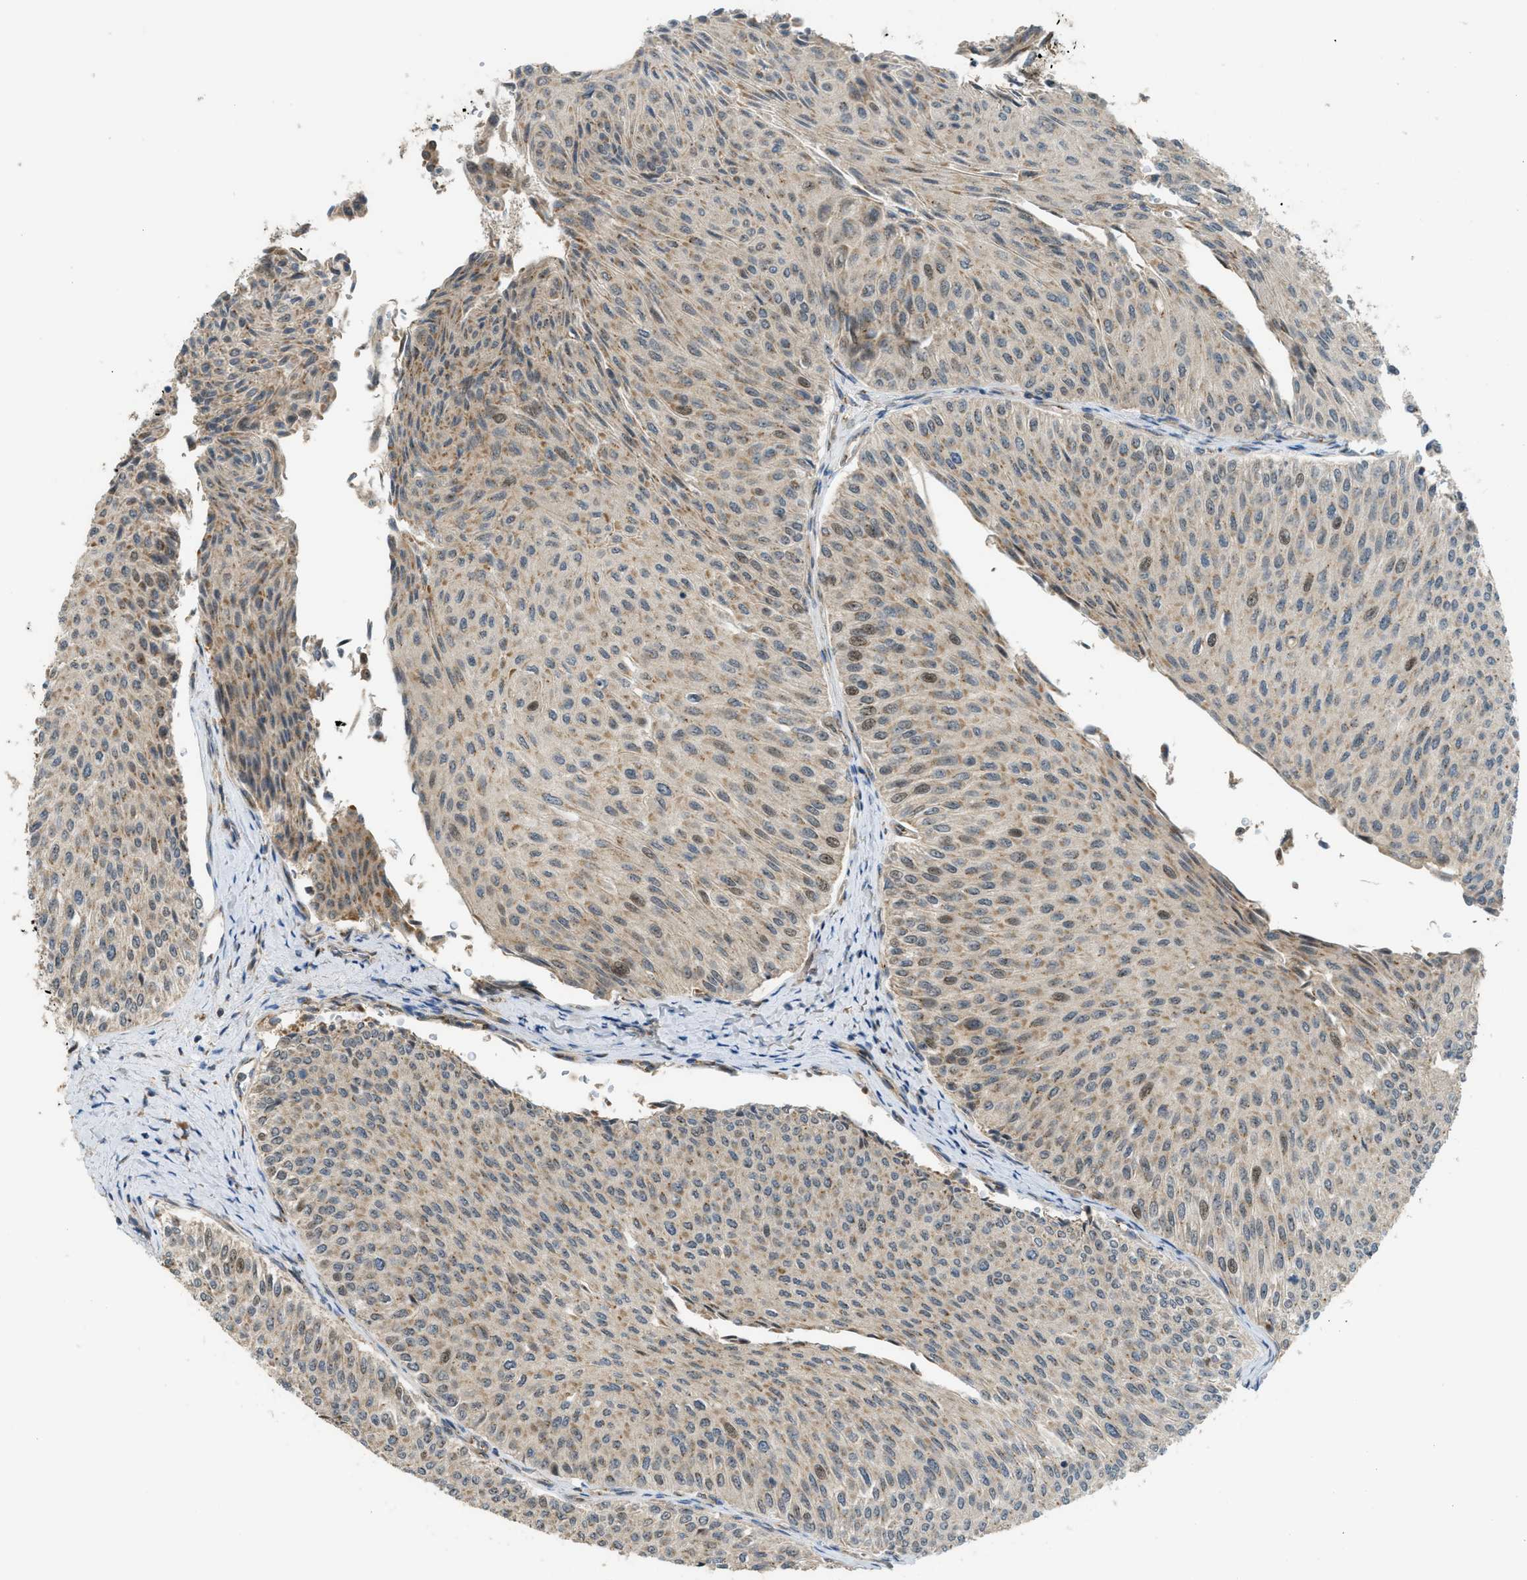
{"staining": {"intensity": "weak", "quantity": "25%-75%", "location": "nuclear"}, "tissue": "urothelial cancer", "cell_type": "Tumor cells", "image_type": "cancer", "snomed": [{"axis": "morphology", "description": "Urothelial carcinoma, Low grade"}, {"axis": "topography", "description": "Urinary bladder"}], "caption": "This histopathology image demonstrates urothelial carcinoma (low-grade) stained with immunohistochemistry to label a protein in brown. The nuclear of tumor cells show weak positivity for the protein. Nuclei are counter-stained blue.", "gene": "CCDC186", "patient": {"sex": "male", "age": 78}}